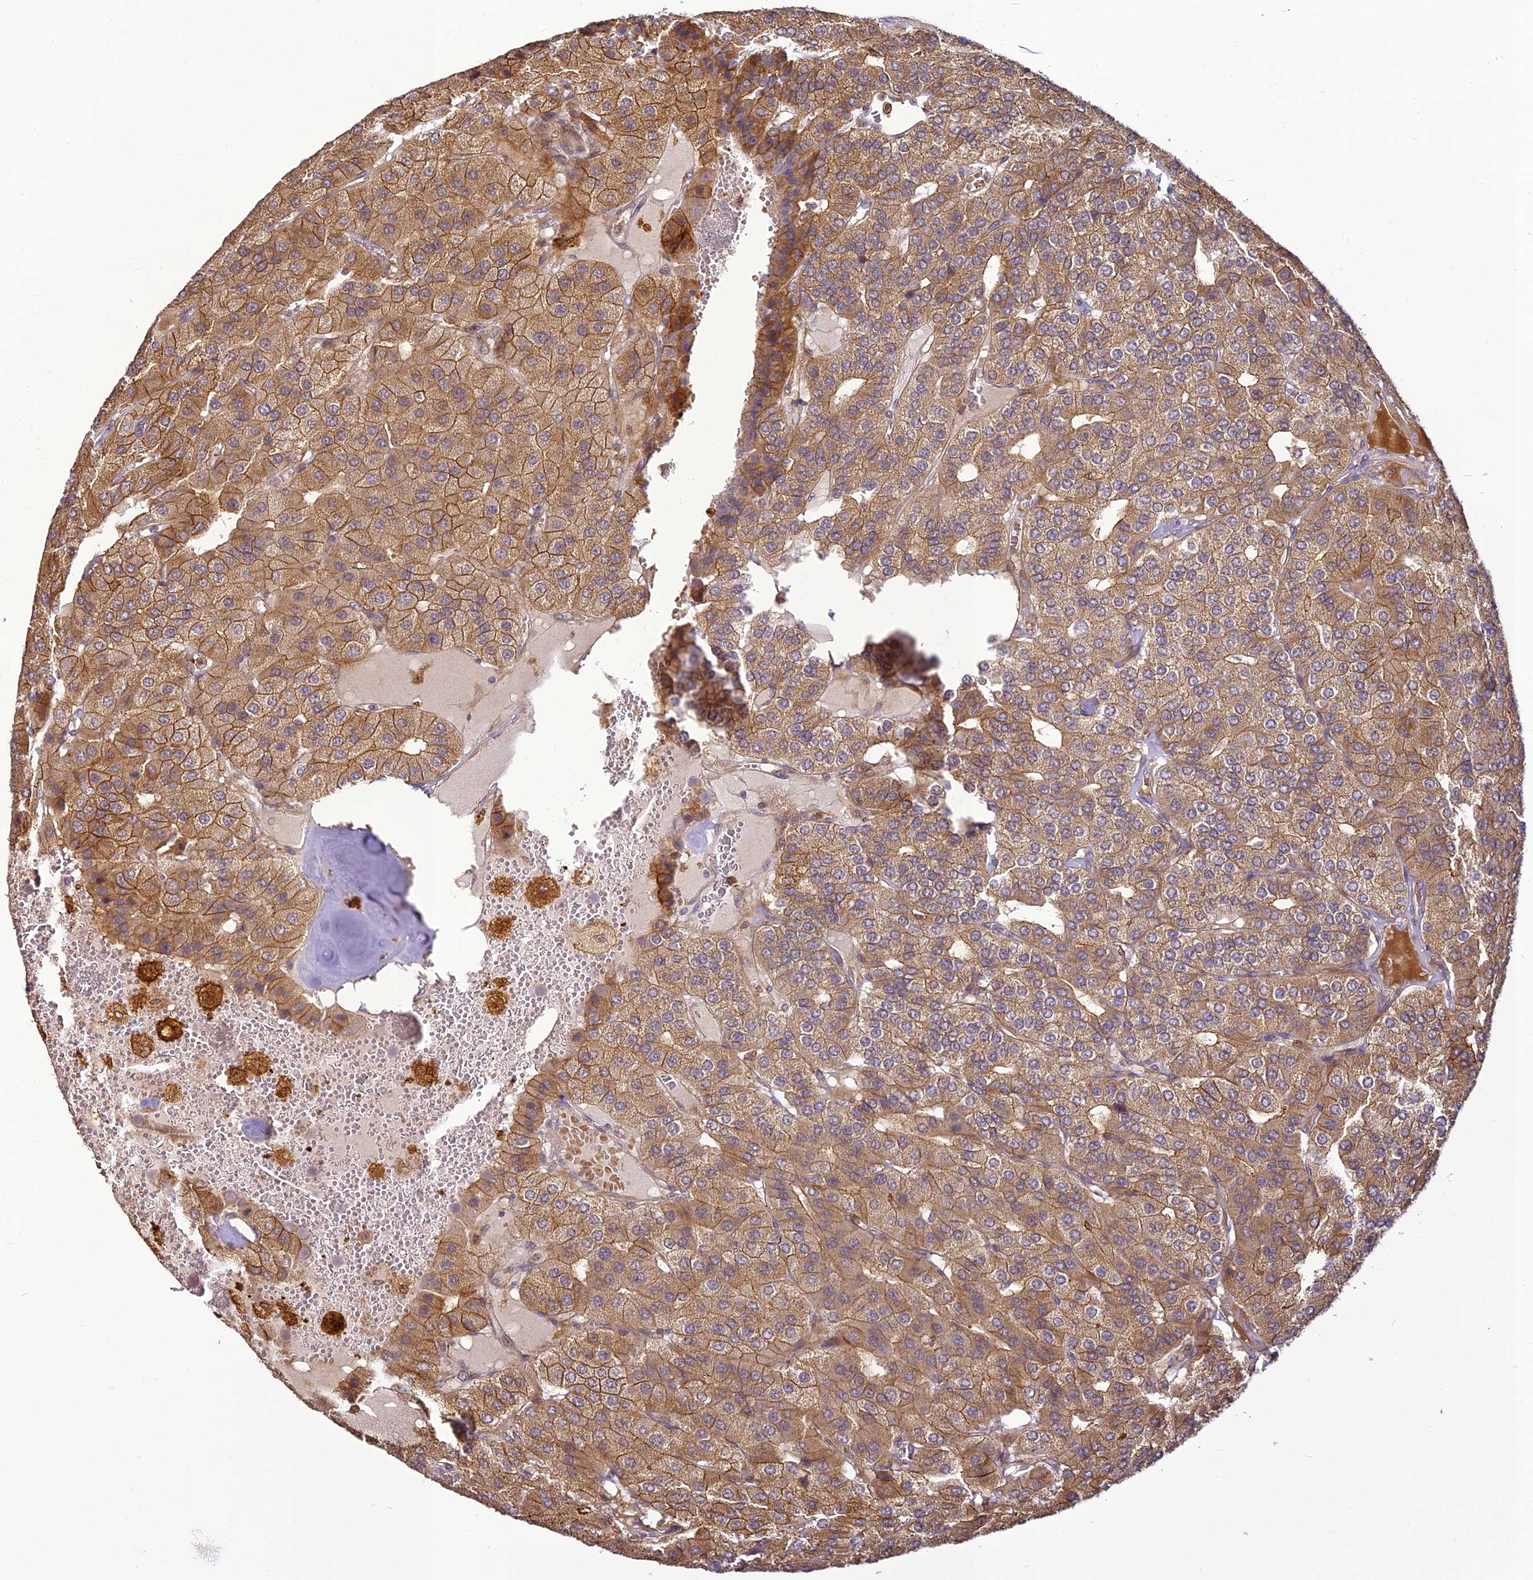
{"staining": {"intensity": "moderate", "quantity": ">75%", "location": "cytoplasmic/membranous"}, "tissue": "parathyroid gland", "cell_type": "Glandular cells", "image_type": "normal", "snomed": [{"axis": "morphology", "description": "Normal tissue, NOS"}, {"axis": "morphology", "description": "Adenoma, NOS"}, {"axis": "topography", "description": "Parathyroid gland"}], "caption": "IHC (DAB) staining of unremarkable human parathyroid gland displays moderate cytoplasmic/membranous protein staining in about >75% of glandular cells.", "gene": "BCDIN3D", "patient": {"sex": "female", "age": 86}}